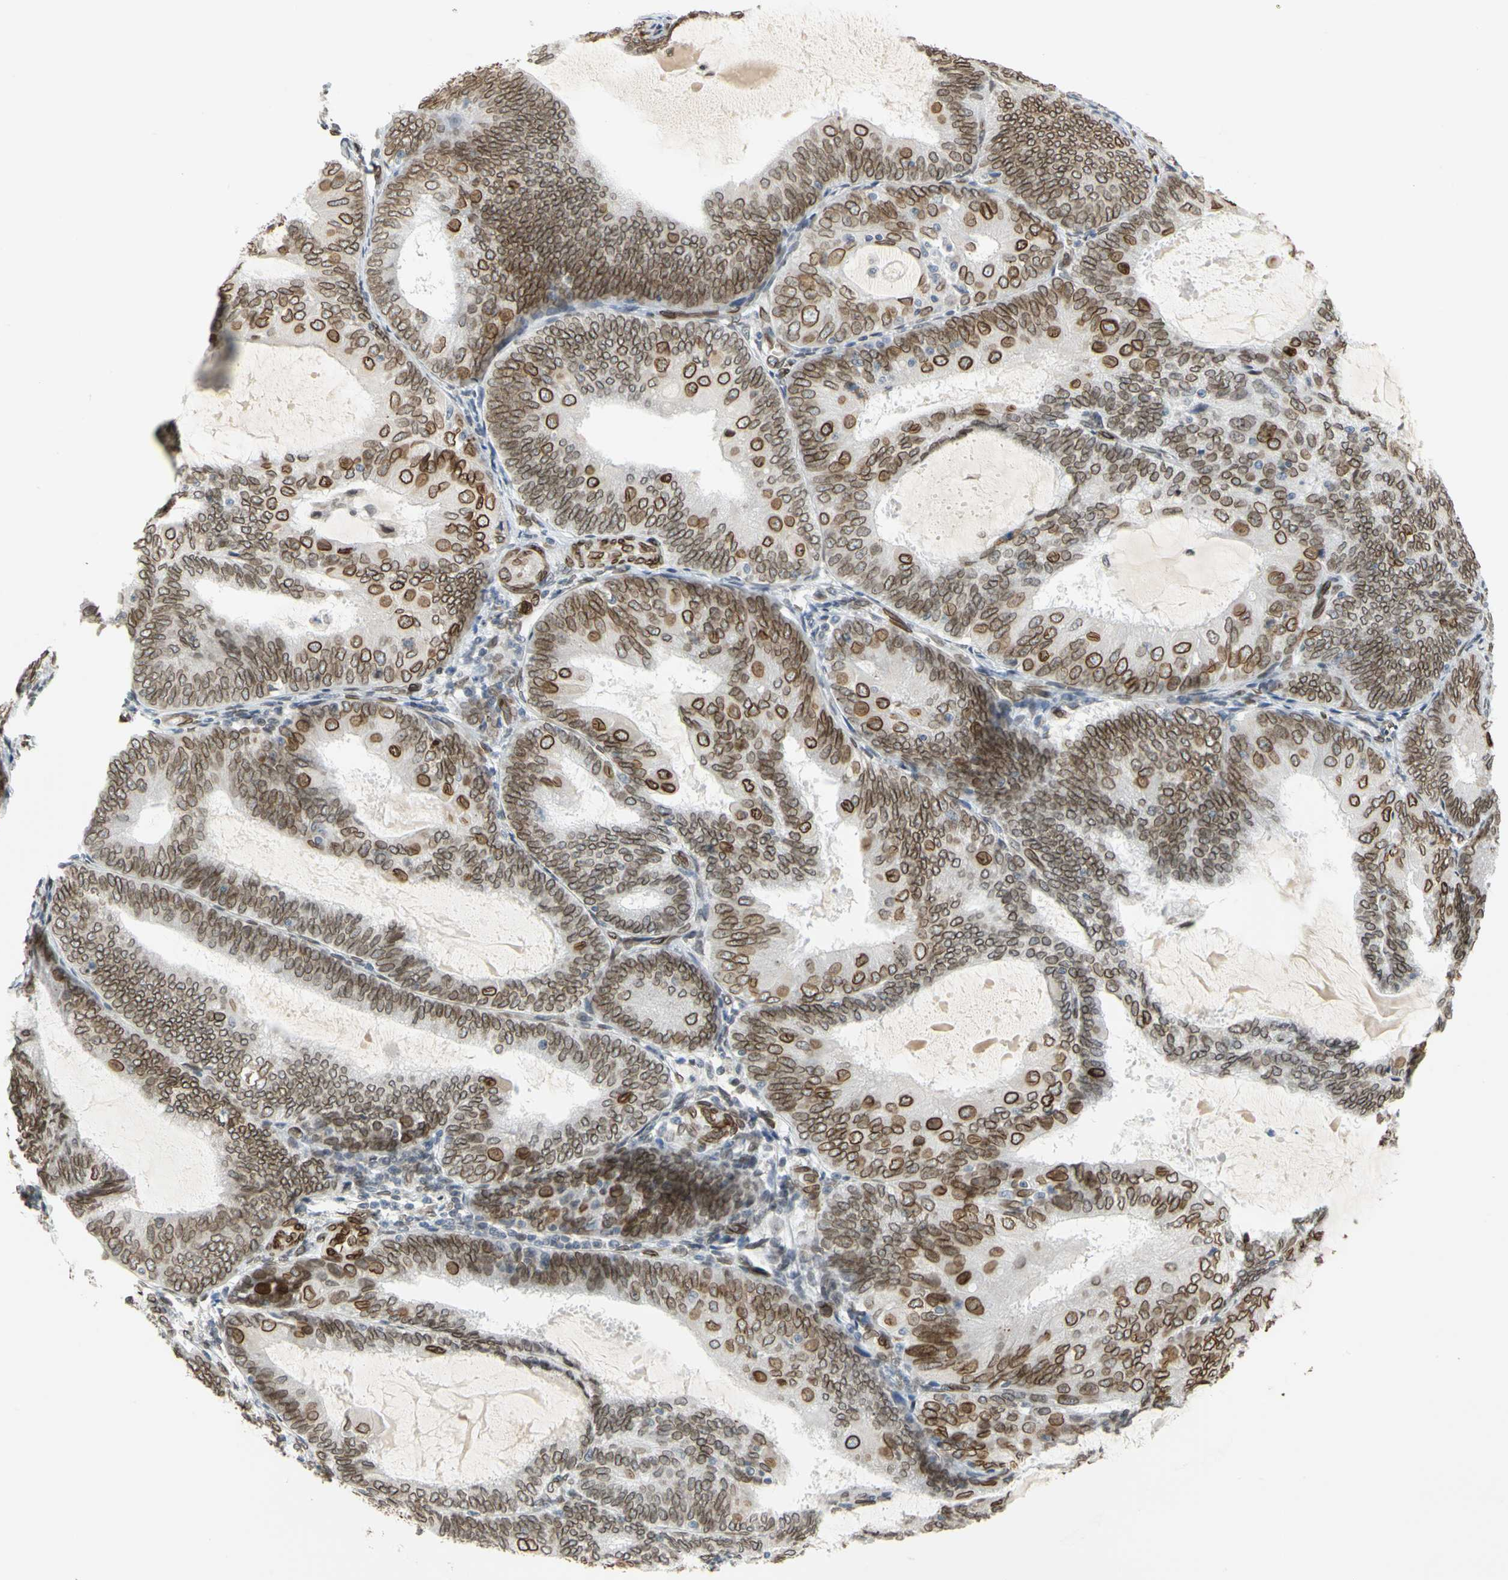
{"staining": {"intensity": "moderate", "quantity": ">75%", "location": "cytoplasmic/membranous,nuclear"}, "tissue": "endometrial cancer", "cell_type": "Tumor cells", "image_type": "cancer", "snomed": [{"axis": "morphology", "description": "Adenocarcinoma, NOS"}, {"axis": "topography", "description": "Endometrium"}], "caption": "Moderate cytoplasmic/membranous and nuclear protein staining is appreciated in about >75% of tumor cells in endometrial adenocarcinoma.", "gene": "SUN1", "patient": {"sex": "female", "age": 81}}